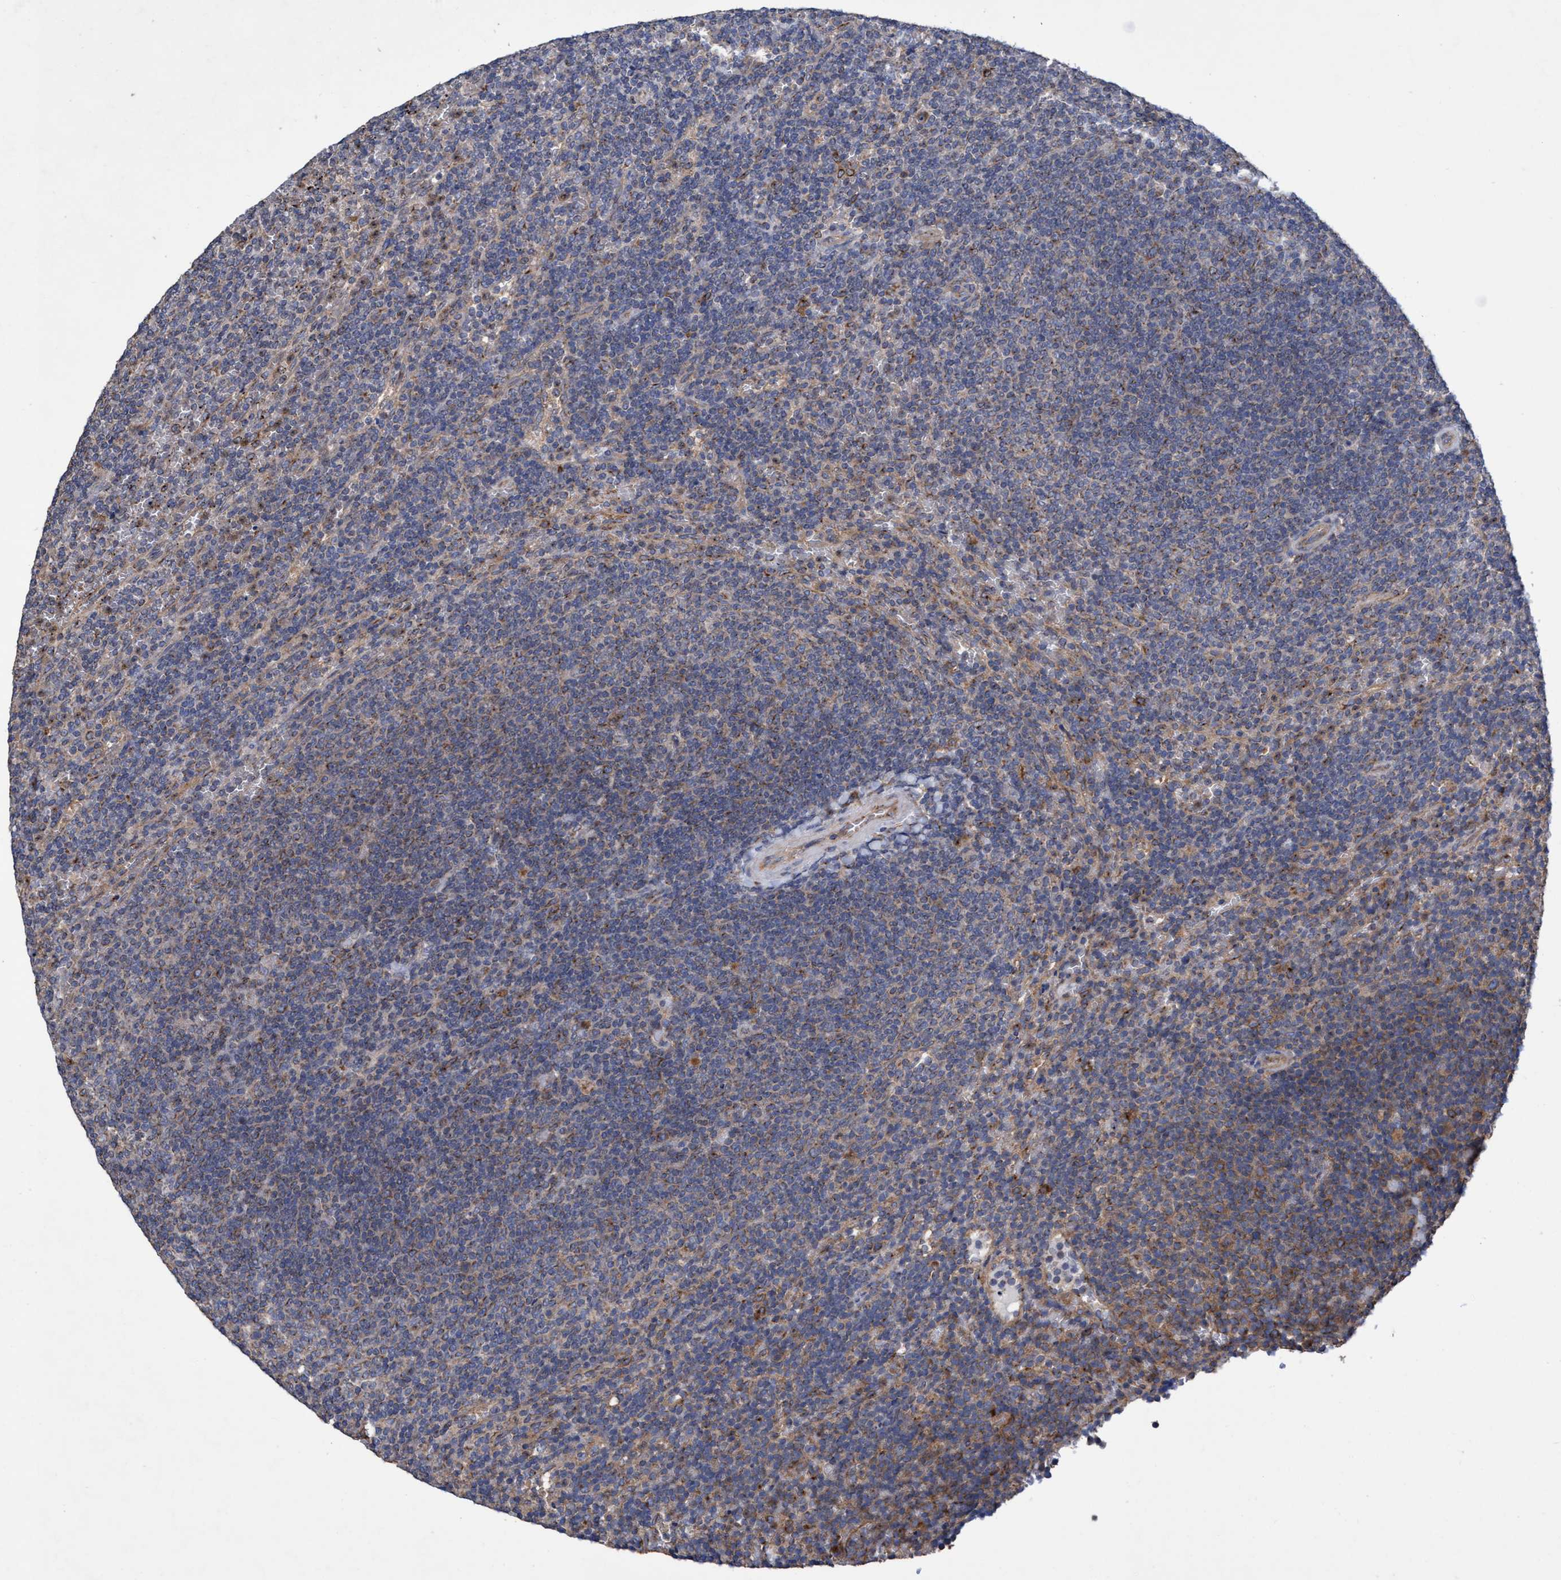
{"staining": {"intensity": "weak", "quantity": "25%-75%", "location": "cytoplasmic/membranous"}, "tissue": "lymphoma", "cell_type": "Tumor cells", "image_type": "cancer", "snomed": [{"axis": "morphology", "description": "Malignant lymphoma, non-Hodgkin's type, Low grade"}, {"axis": "topography", "description": "Spleen"}], "caption": "Lymphoma stained for a protein shows weak cytoplasmic/membranous positivity in tumor cells.", "gene": "BICD2", "patient": {"sex": "female", "age": 50}}